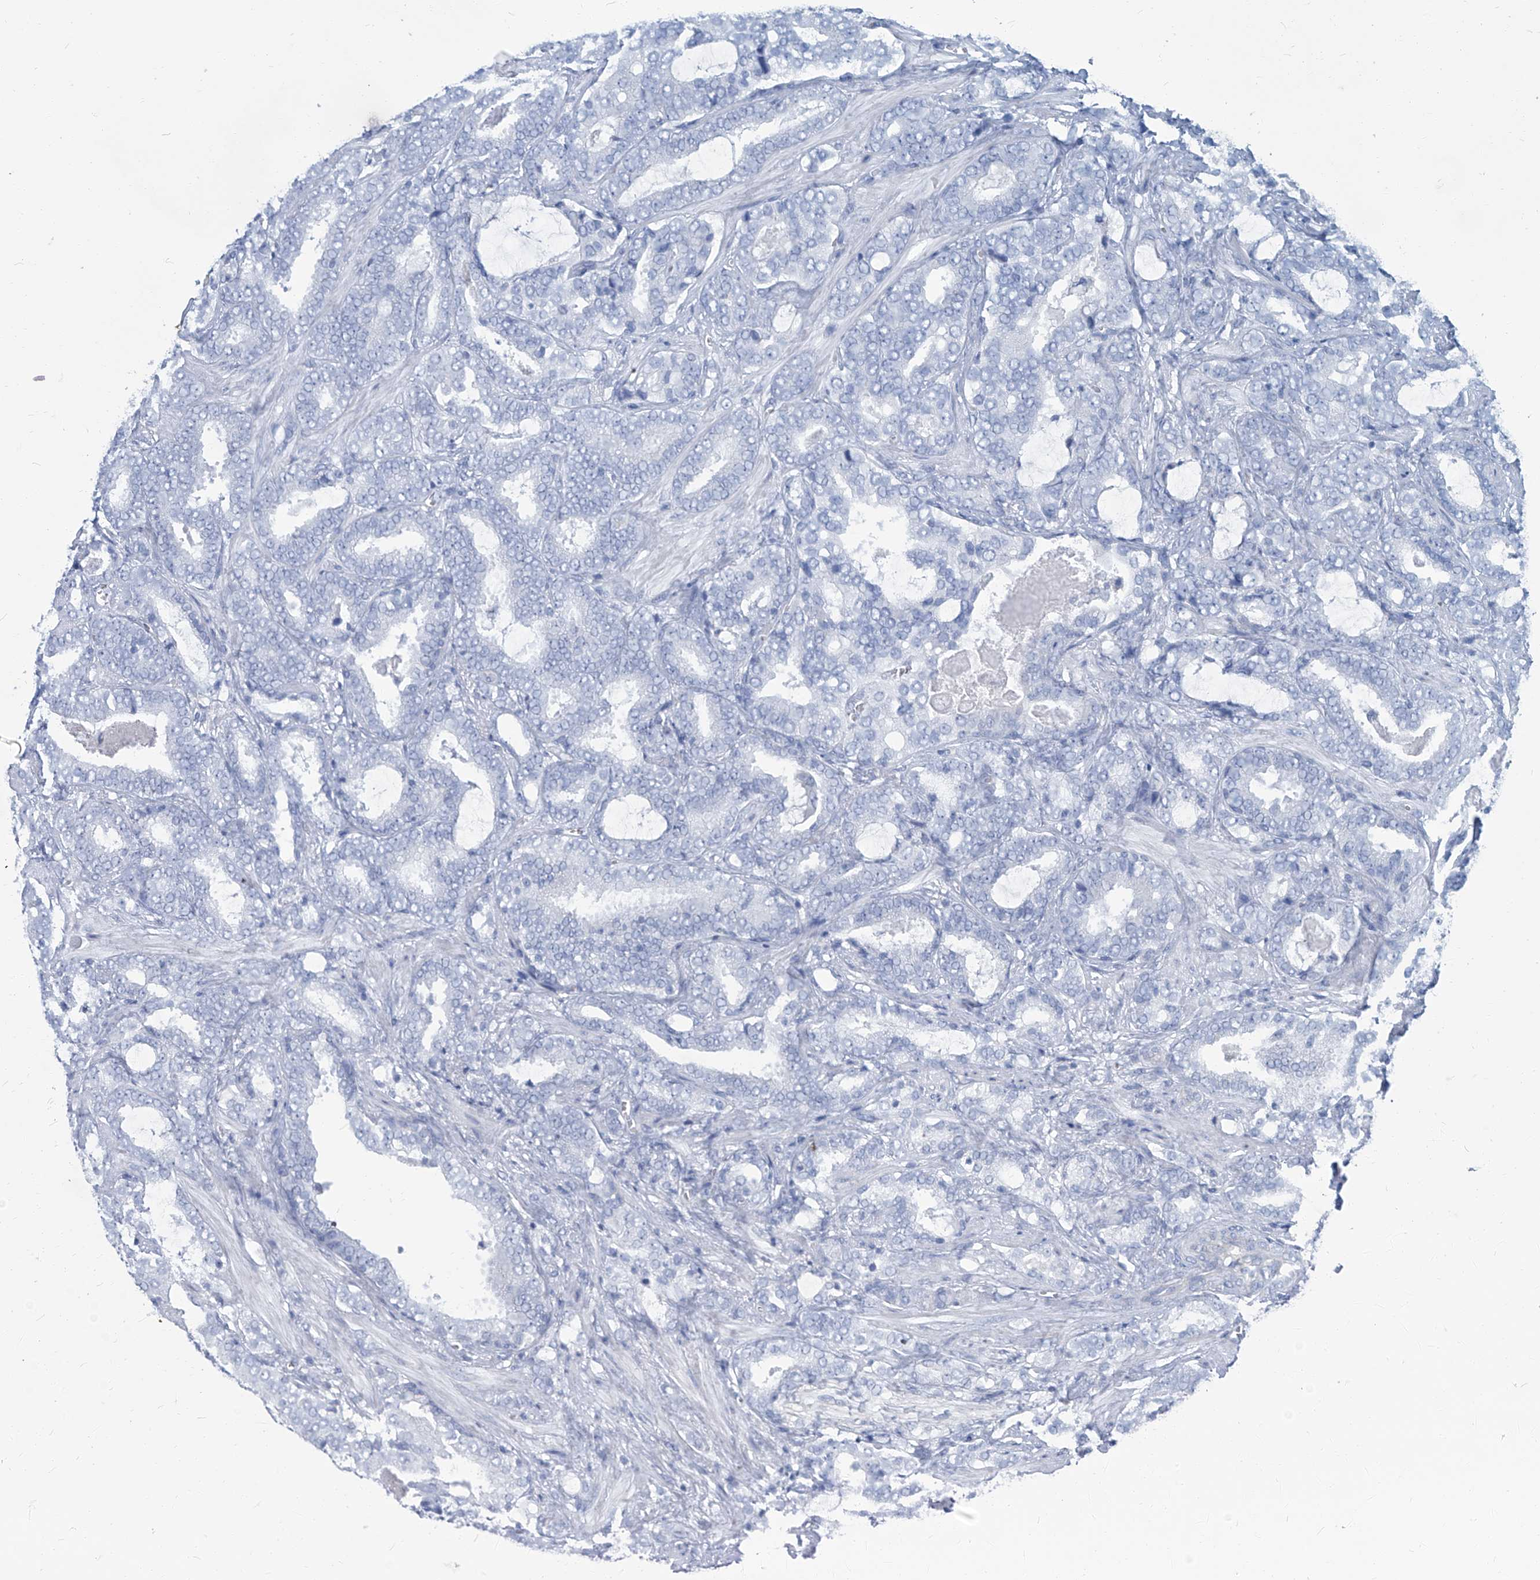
{"staining": {"intensity": "negative", "quantity": "none", "location": "none"}, "tissue": "prostate cancer", "cell_type": "Tumor cells", "image_type": "cancer", "snomed": [{"axis": "morphology", "description": "Adenocarcinoma, High grade"}, {"axis": "topography", "description": "Prostate and seminal vesicle, NOS"}], "caption": "Prostate high-grade adenocarcinoma was stained to show a protein in brown. There is no significant expression in tumor cells.", "gene": "PFKL", "patient": {"sex": "male", "age": 67}}